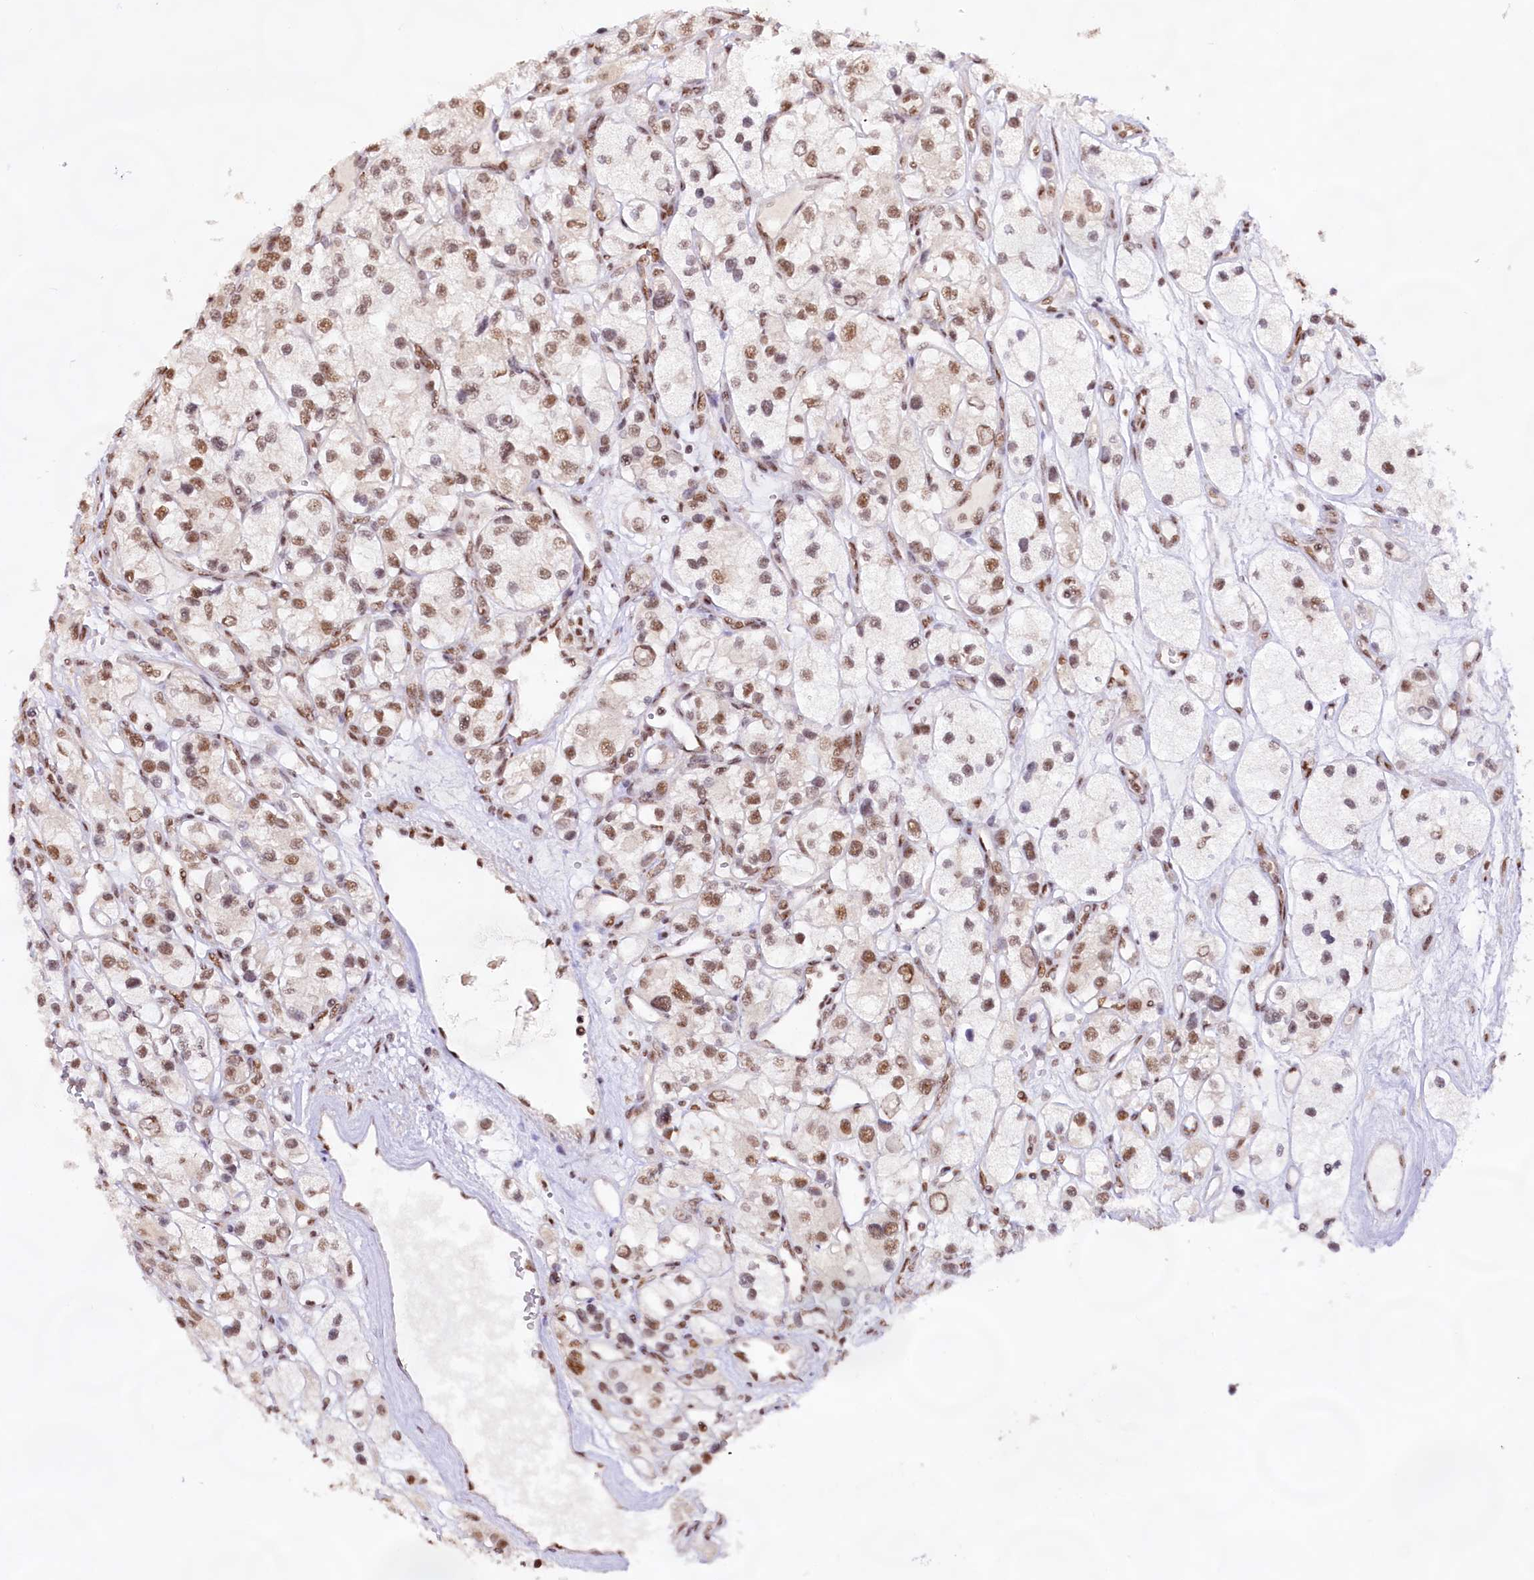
{"staining": {"intensity": "moderate", "quantity": ">75%", "location": "nuclear"}, "tissue": "renal cancer", "cell_type": "Tumor cells", "image_type": "cancer", "snomed": [{"axis": "morphology", "description": "Adenocarcinoma, NOS"}, {"axis": "topography", "description": "Kidney"}], "caption": "Adenocarcinoma (renal) stained with immunohistochemistry (IHC) reveals moderate nuclear staining in about >75% of tumor cells.", "gene": "HIRA", "patient": {"sex": "female", "age": 57}}